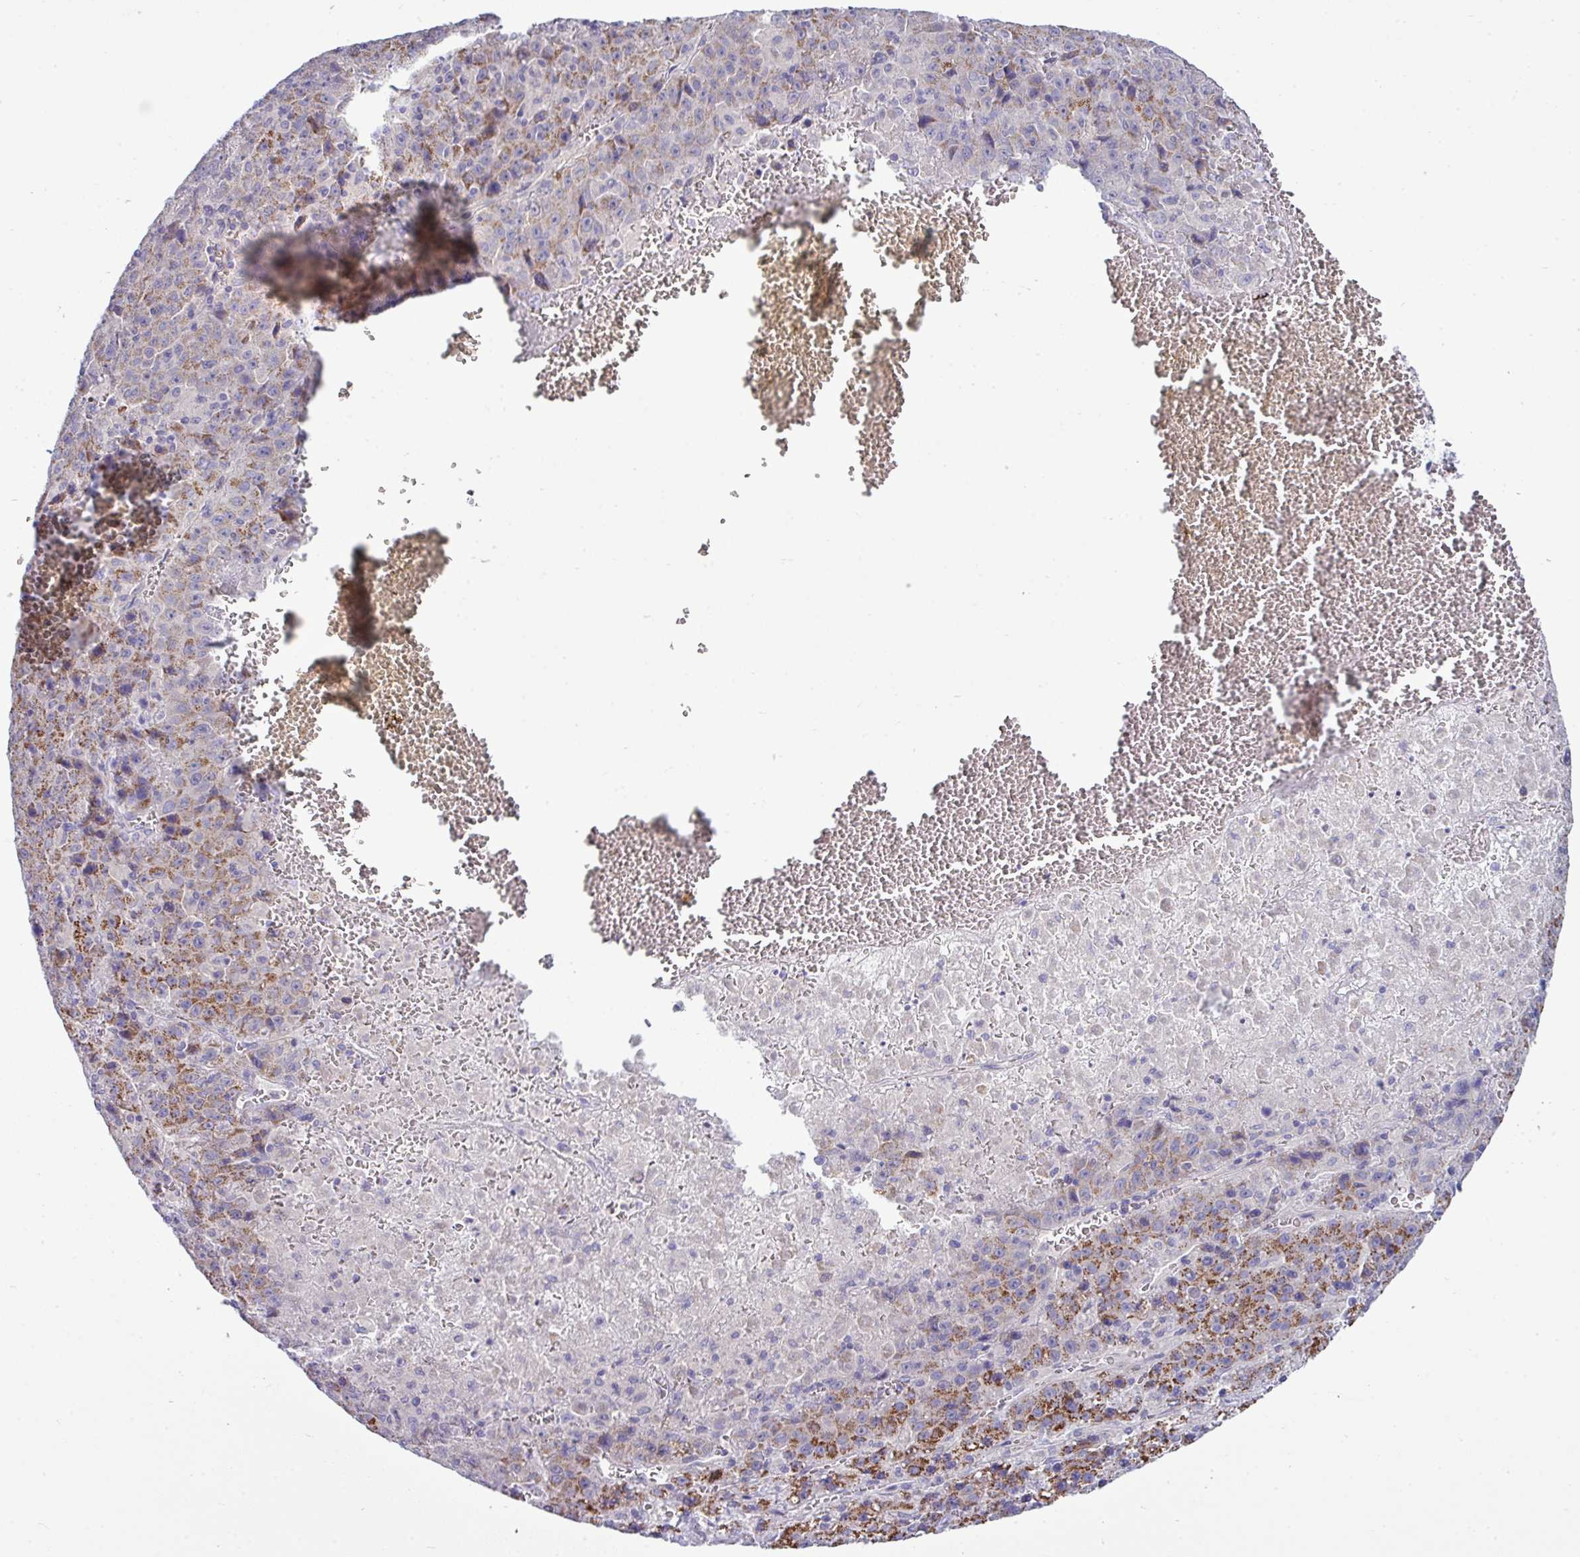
{"staining": {"intensity": "strong", "quantity": "25%-75%", "location": "cytoplasmic/membranous"}, "tissue": "liver cancer", "cell_type": "Tumor cells", "image_type": "cancer", "snomed": [{"axis": "morphology", "description": "Carcinoma, Hepatocellular, NOS"}, {"axis": "topography", "description": "Liver"}], "caption": "Liver cancer (hepatocellular carcinoma) was stained to show a protein in brown. There is high levels of strong cytoplasmic/membranous staining in approximately 25%-75% of tumor cells.", "gene": "ACAP3", "patient": {"sex": "female", "age": 53}}